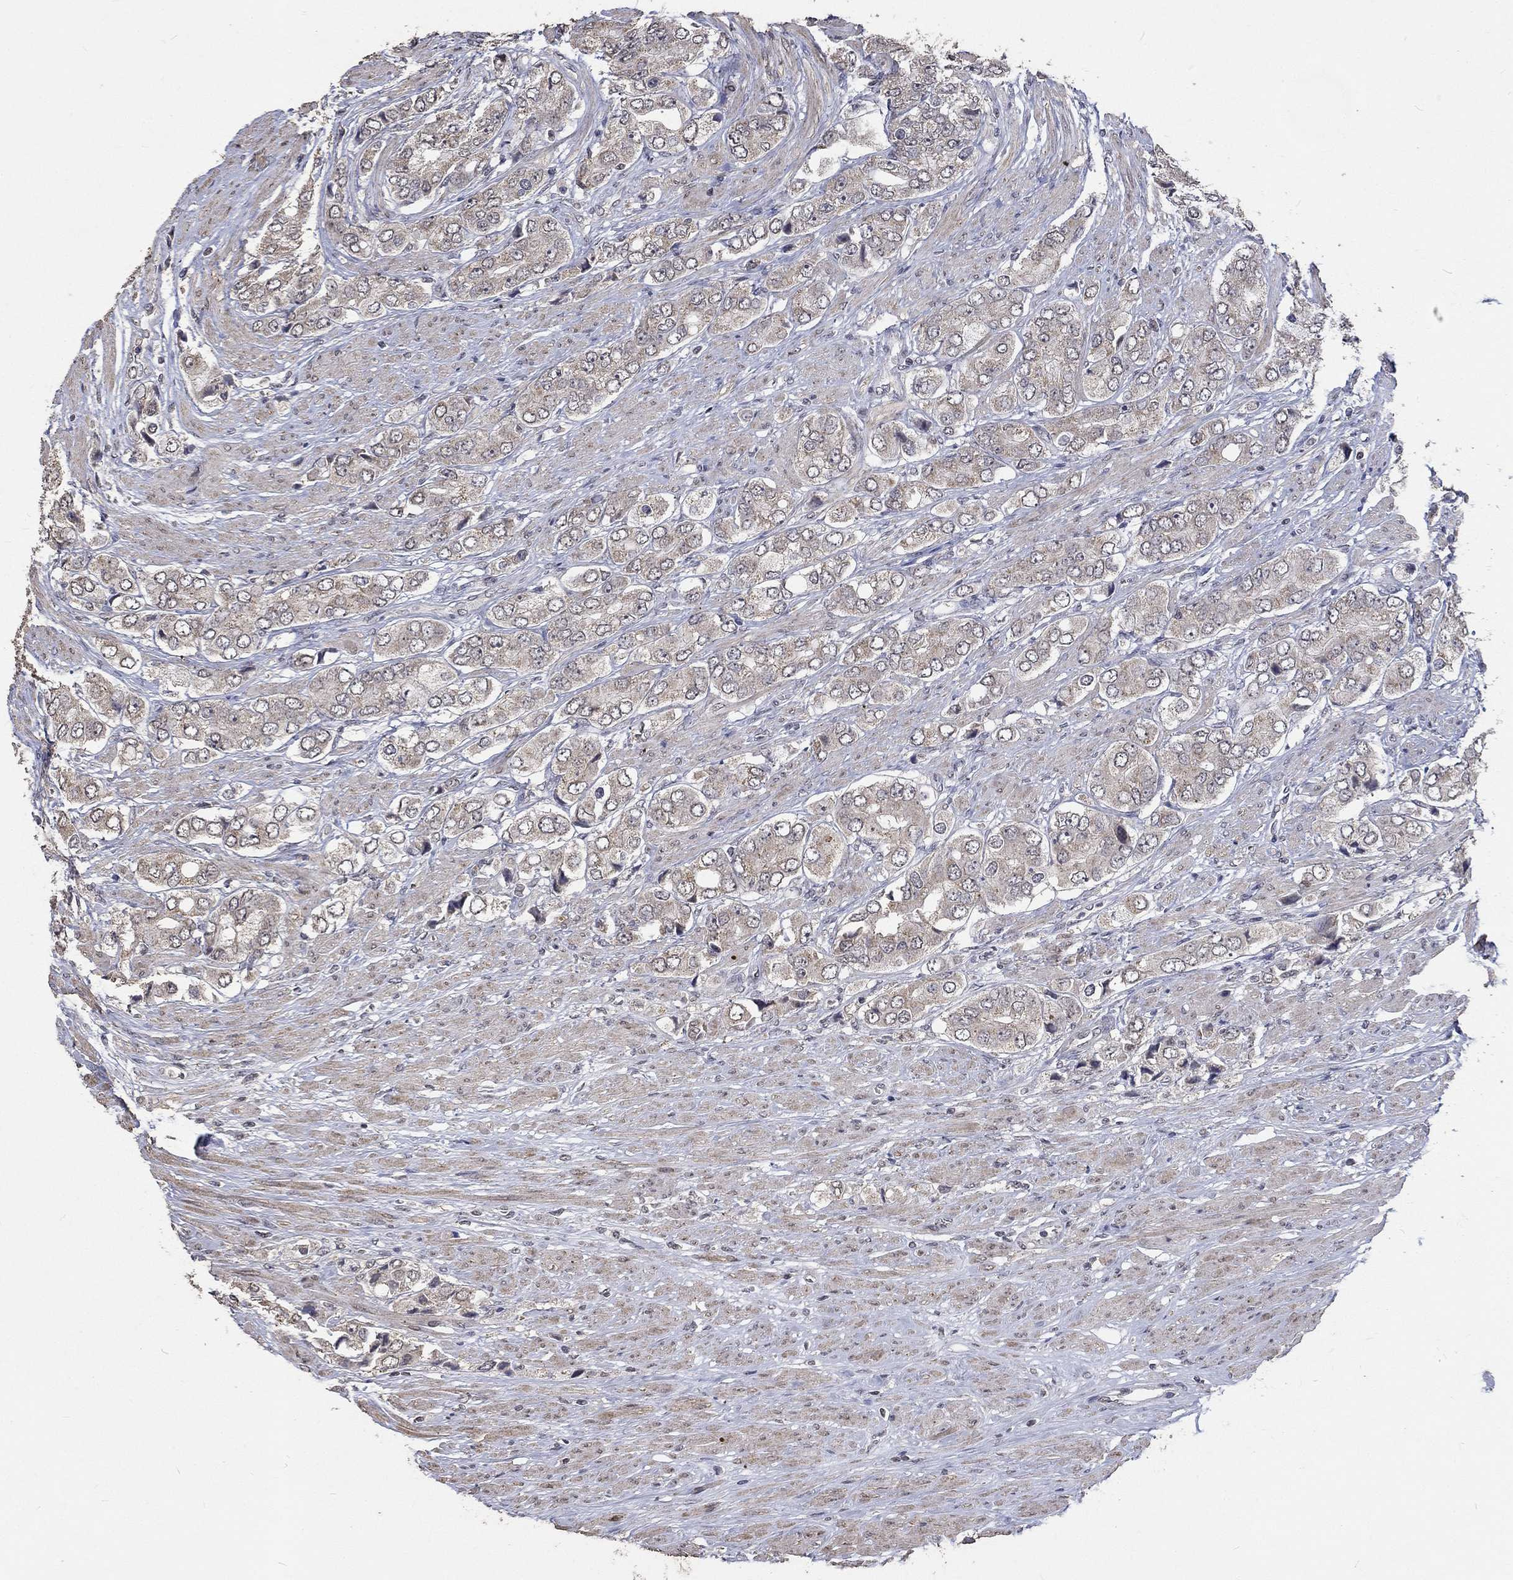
{"staining": {"intensity": "negative", "quantity": "none", "location": "none"}, "tissue": "prostate cancer", "cell_type": "Tumor cells", "image_type": "cancer", "snomed": [{"axis": "morphology", "description": "Adenocarcinoma, Low grade"}, {"axis": "topography", "description": "Prostate"}], "caption": "Image shows no significant protein staining in tumor cells of prostate cancer (low-grade adenocarcinoma). (Brightfield microscopy of DAB immunohistochemistry (IHC) at high magnification).", "gene": "SPATA33", "patient": {"sex": "male", "age": 69}}